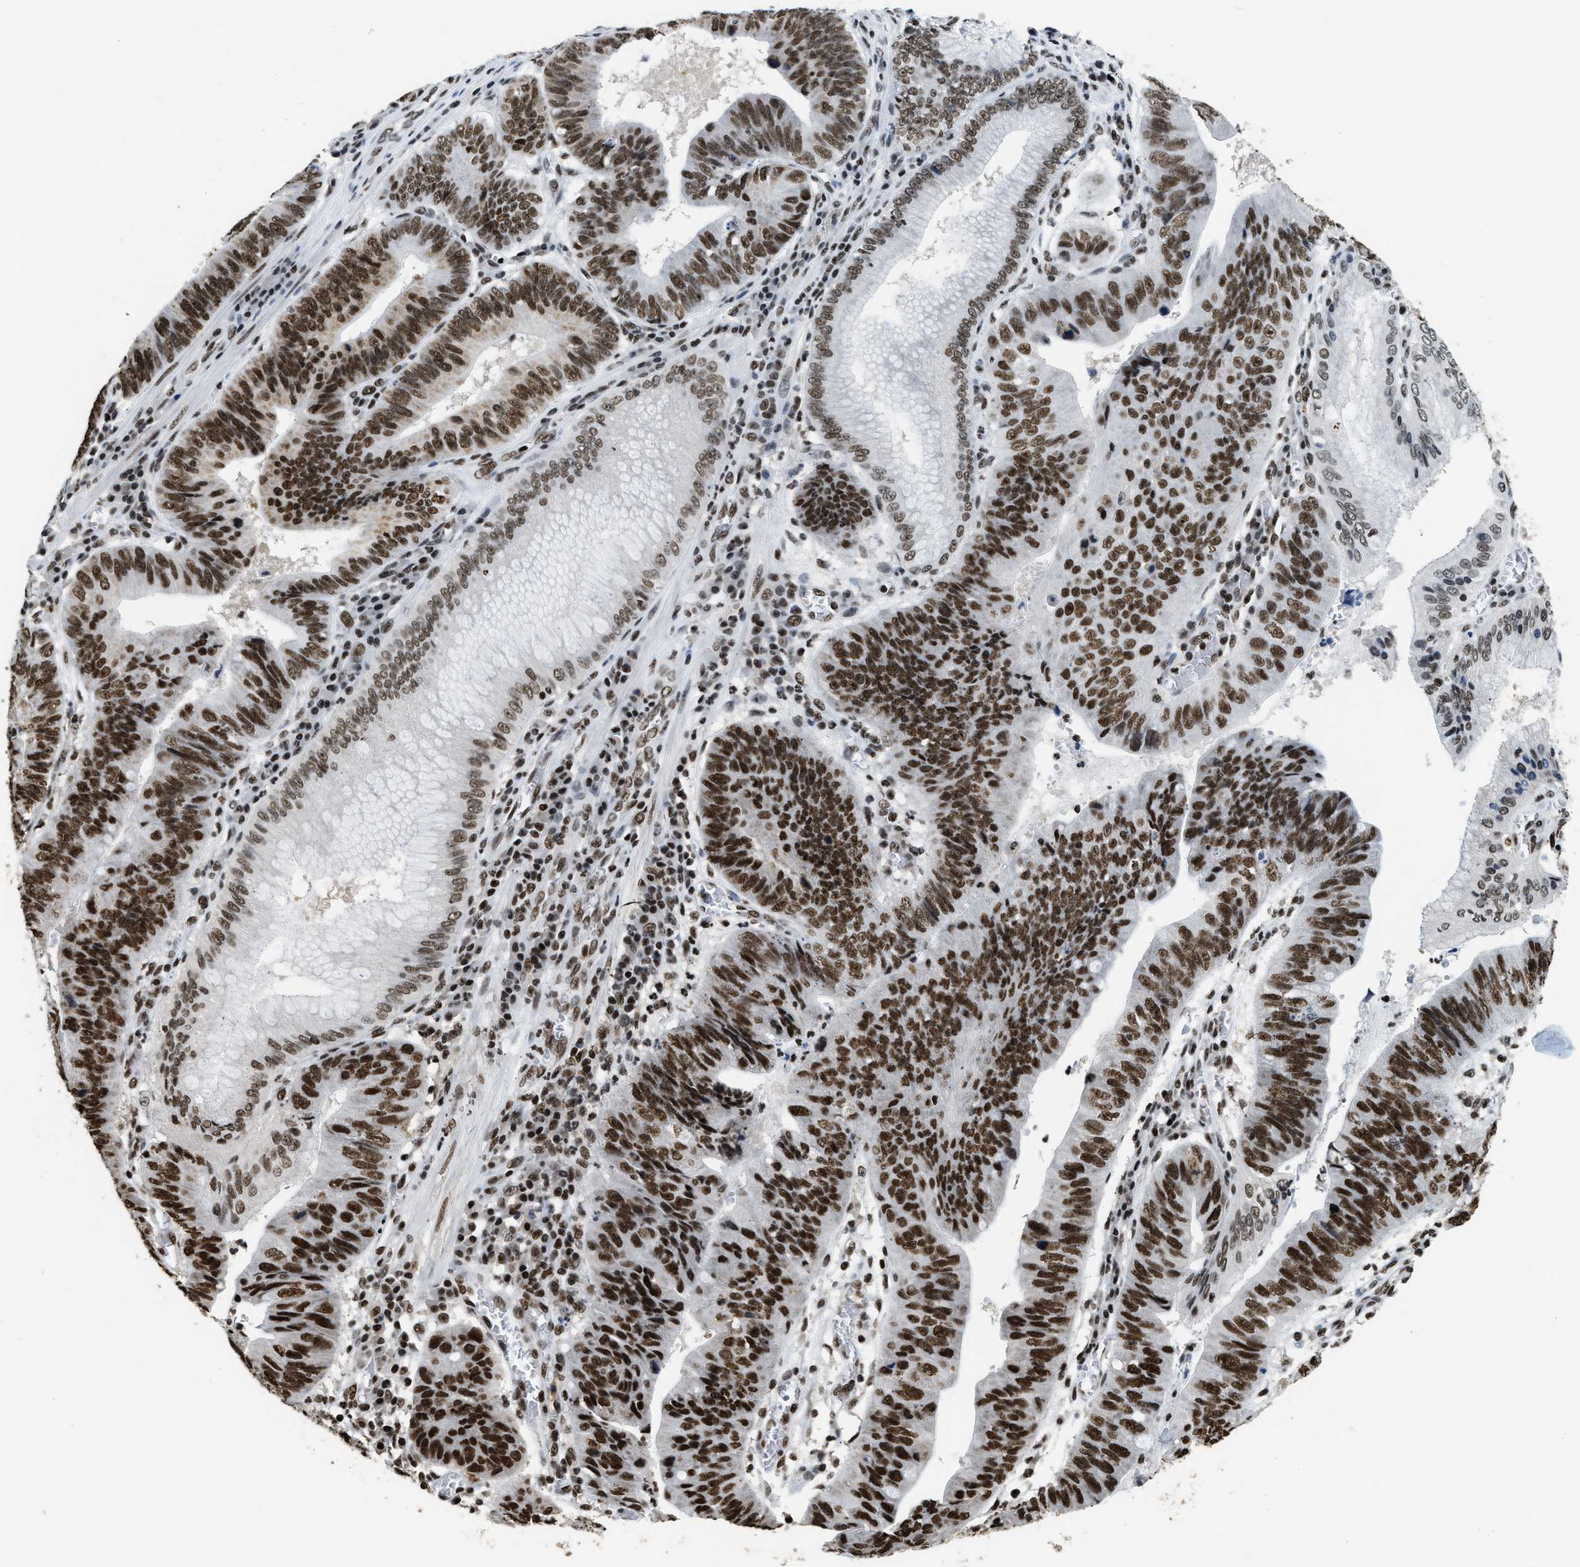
{"staining": {"intensity": "strong", "quantity": ">75%", "location": "nuclear"}, "tissue": "stomach cancer", "cell_type": "Tumor cells", "image_type": "cancer", "snomed": [{"axis": "morphology", "description": "Adenocarcinoma, NOS"}, {"axis": "topography", "description": "Stomach"}], "caption": "High-power microscopy captured an immunohistochemistry image of stomach adenocarcinoma, revealing strong nuclear positivity in about >75% of tumor cells. (Stains: DAB in brown, nuclei in blue, Microscopy: brightfield microscopy at high magnification).", "gene": "RAD21", "patient": {"sex": "male", "age": 59}}